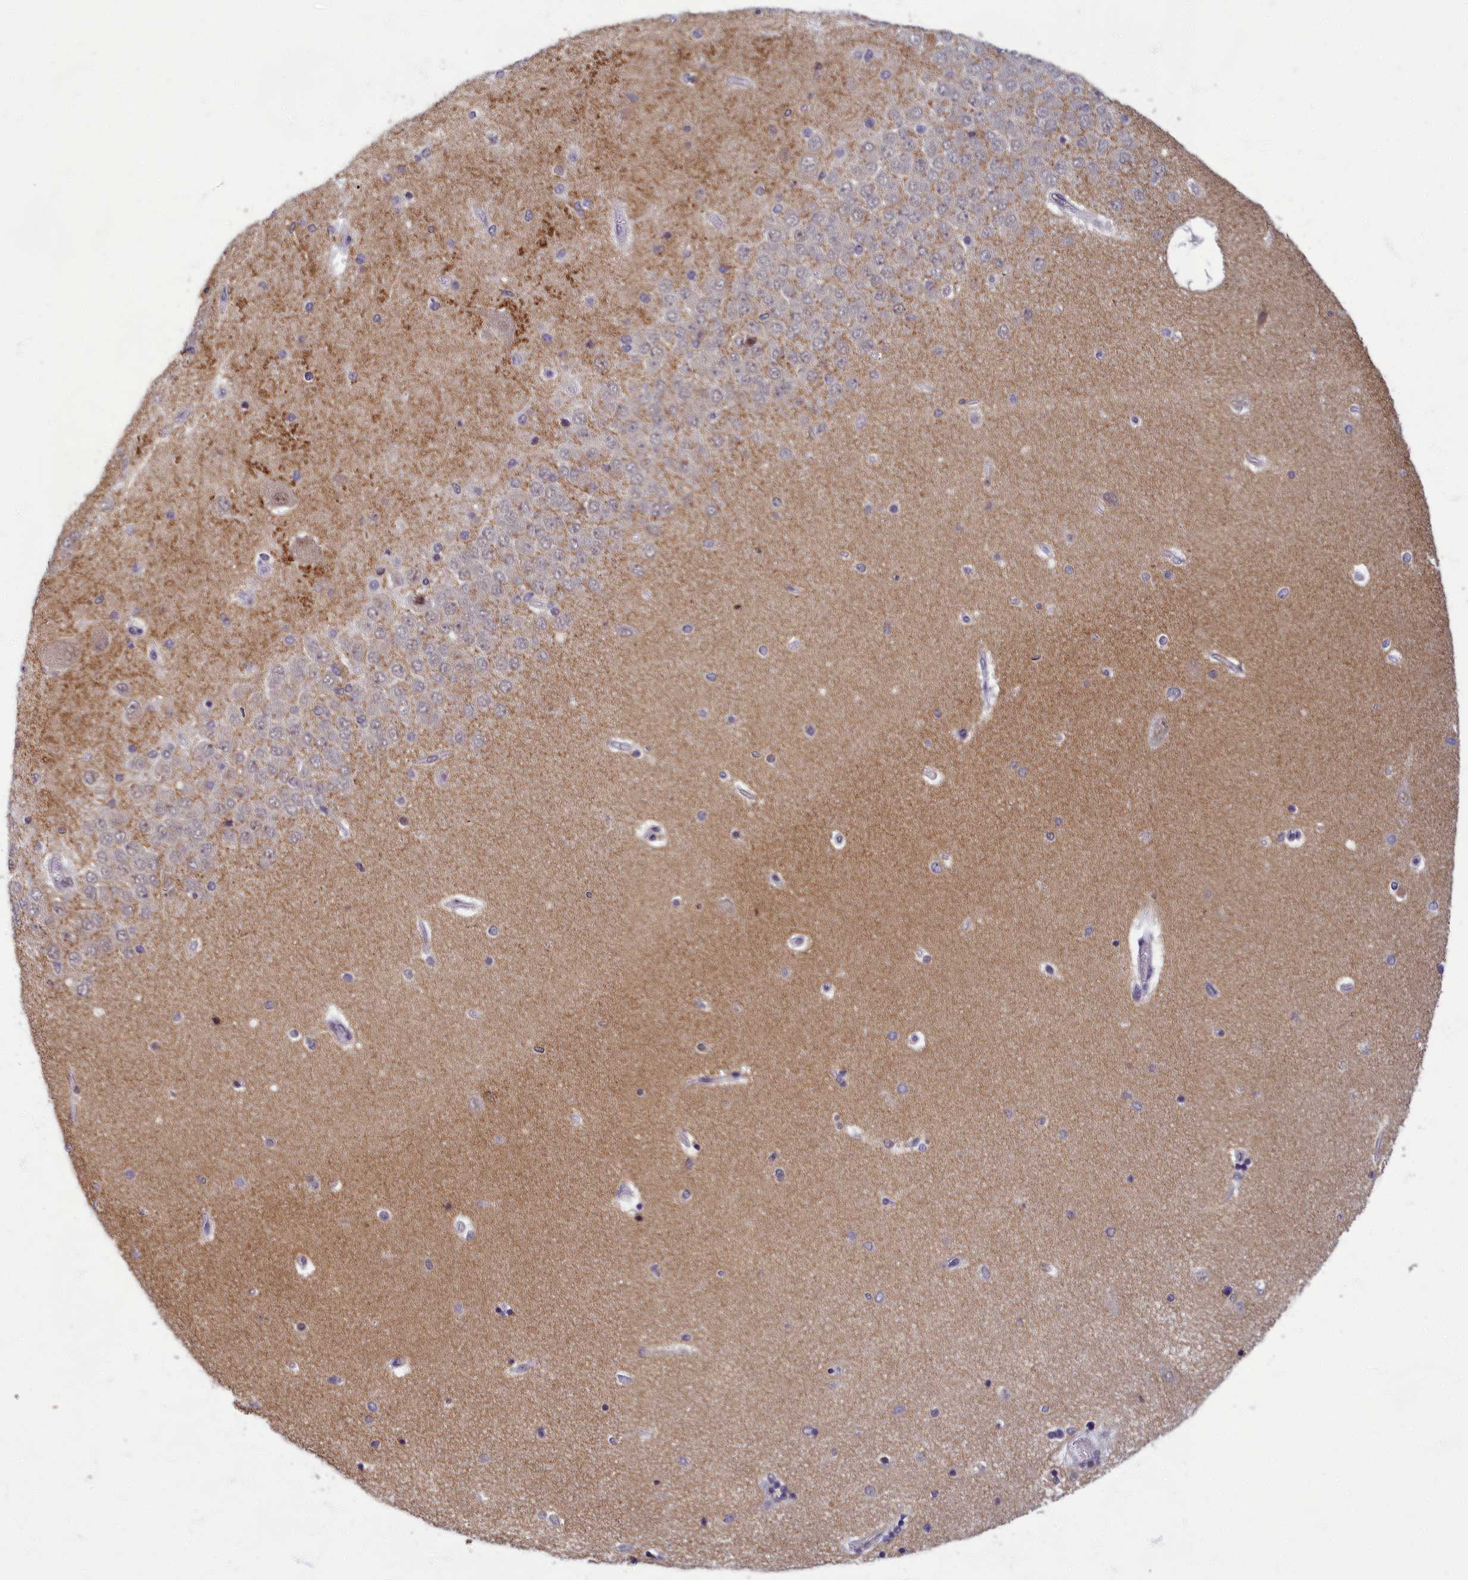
{"staining": {"intensity": "negative", "quantity": "none", "location": "none"}, "tissue": "hippocampus", "cell_type": "Glial cells", "image_type": "normal", "snomed": [{"axis": "morphology", "description": "Normal tissue, NOS"}, {"axis": "topography", "description": "Hippocampus"}], "caption": "This histopathology image is of benign hippocampus stained with IHC to label a protein in brown with the nuclei are counter-stained blue. There is no positivity in glial cells. (Immunohistochemistry, brightfield microscopy, high magnification).", "gene": "EARS2", "patient": {"sex": "female", "age": 54}}